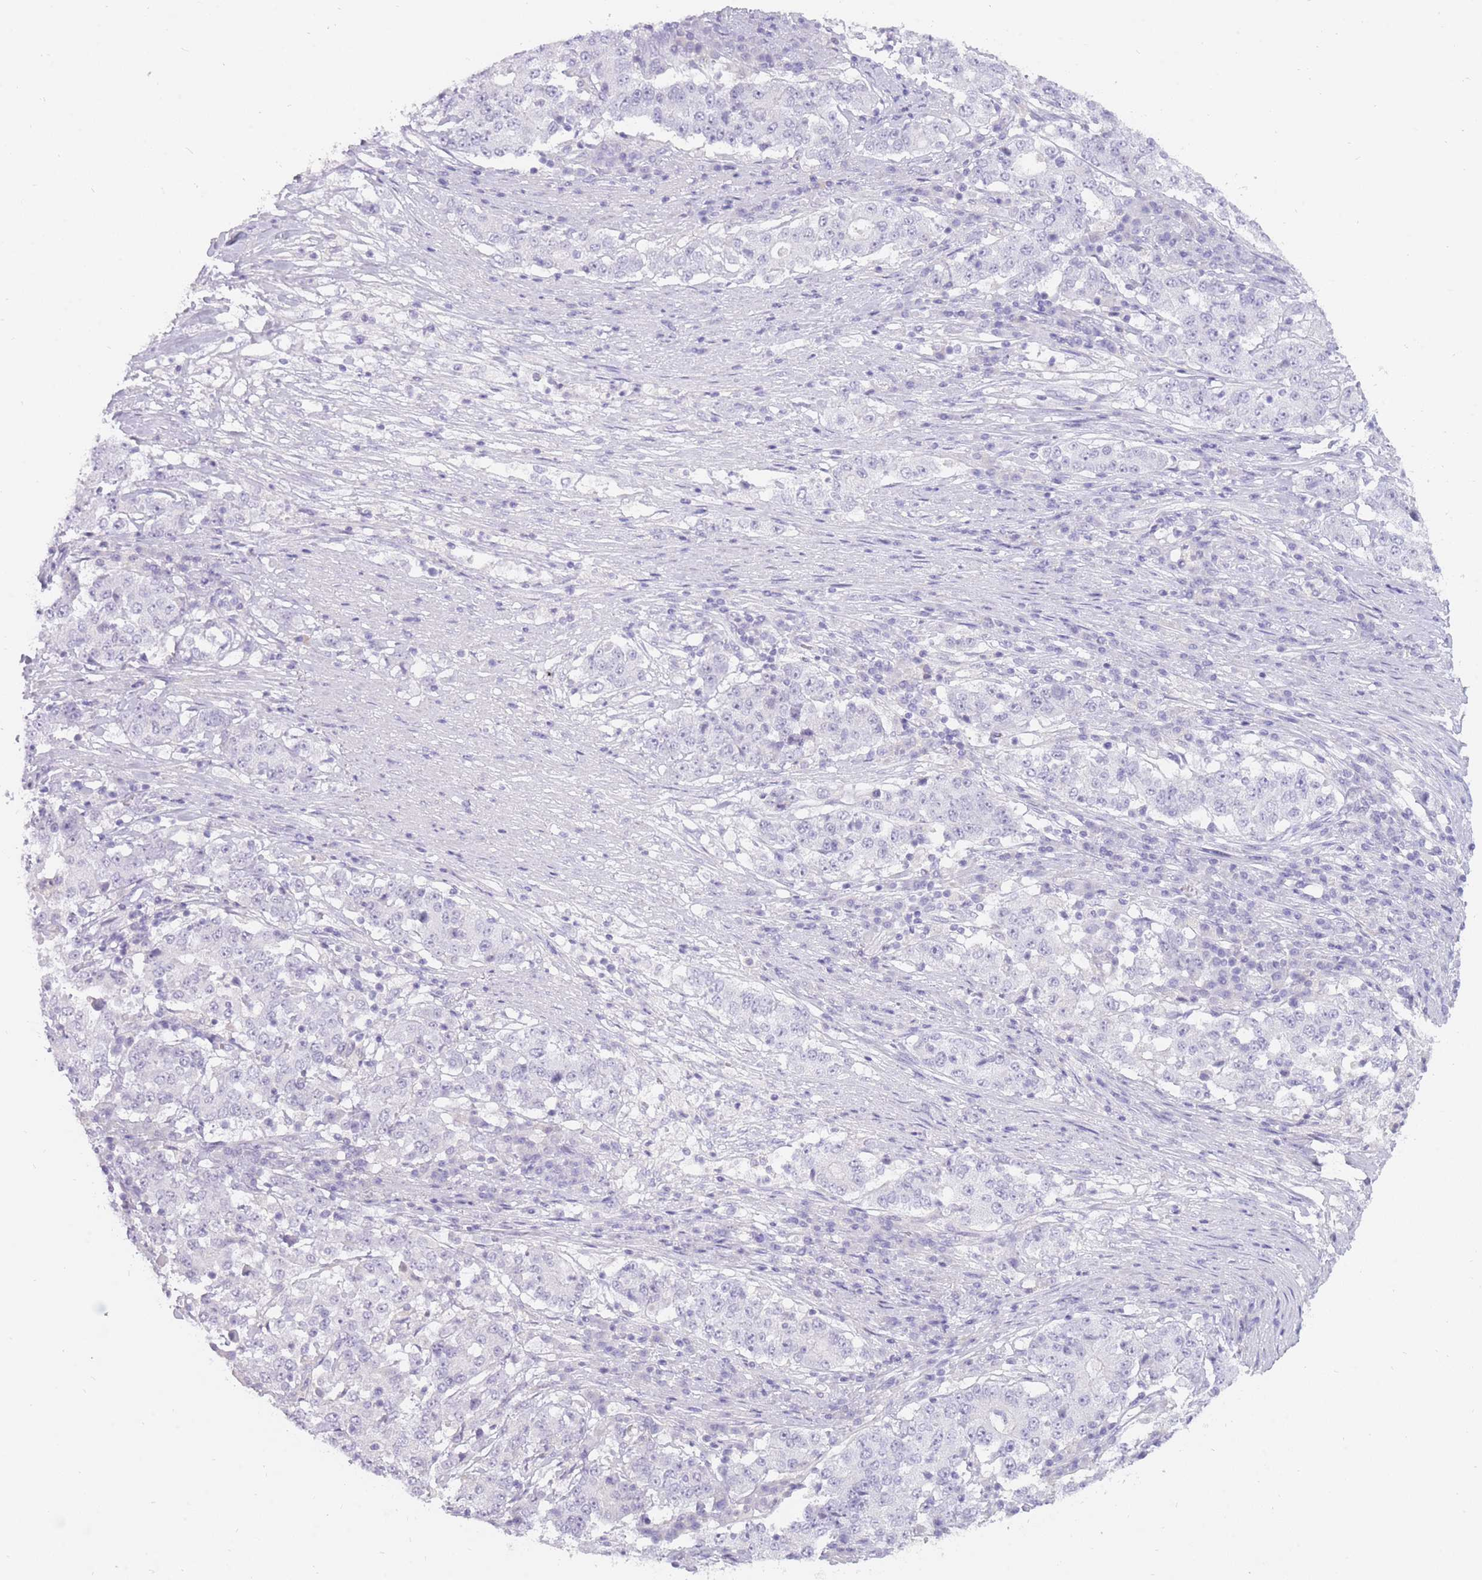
{"staining": {"intensity": "negative", "quantity": "none", "location": "none"}, "tissue": "stomach cancer", "cell_type": "Tumor cells", "image_type": "cancer", "snomed": [{"axis": "morphology", "description": "Adenocarcinoma, NOS"}, {"axis": "topography", "description": "Stomach"}], "caption": "Immunohistochemistry (IHC) of human adenocarcinoma (stomach) exhibits no staining in tumor cells.", "gene": "BDKRB2", "patient": {"sex": "male", "age": 59}}